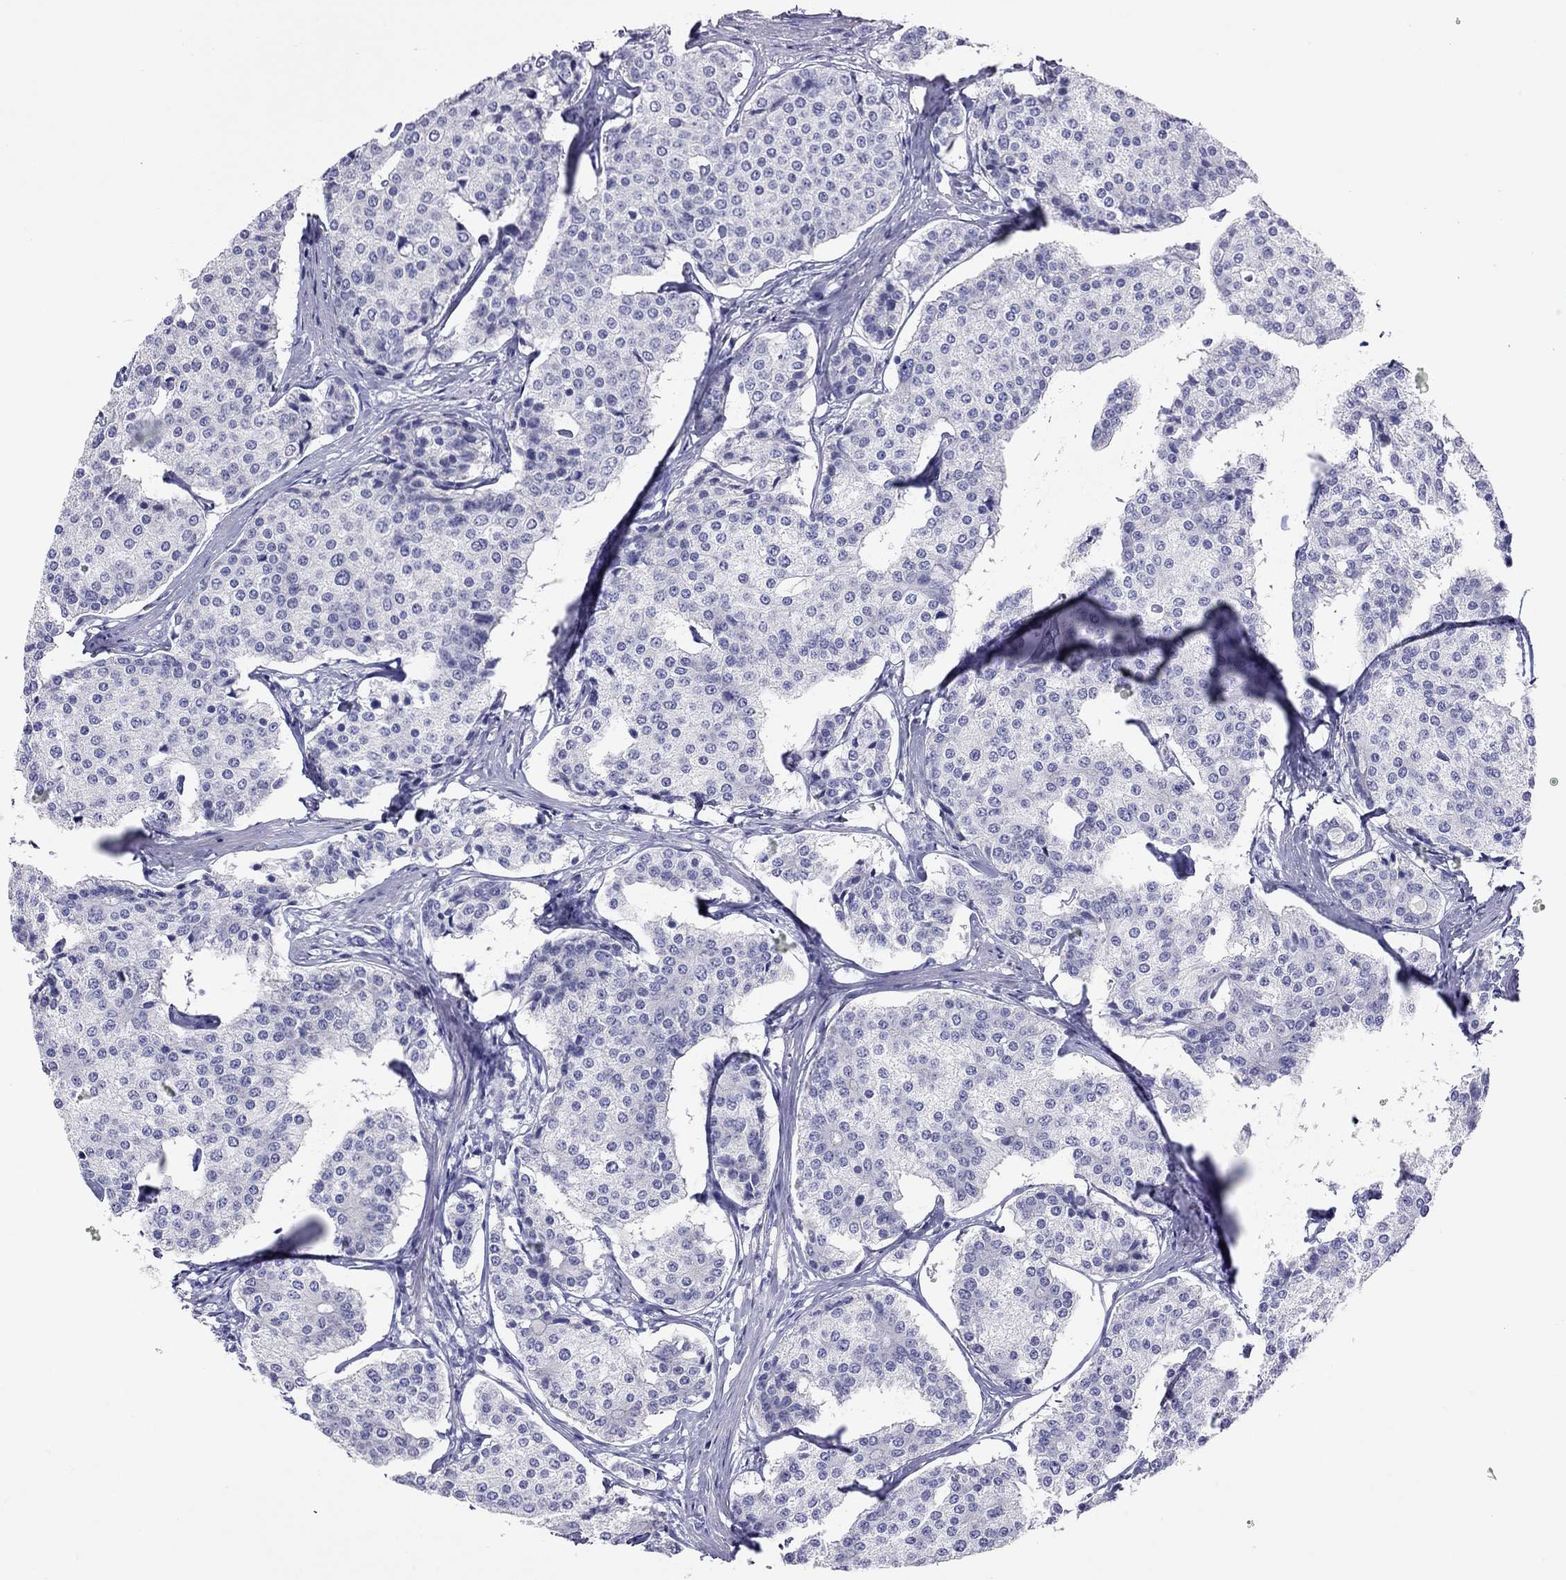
{"staining": {"intensity": "negative", "quantity": "none", "location": "none"}, "tissue": "carcinoid", "cell_type": "Tumor cells", "image_type": "cancer", "snomed": [{"axis": "morphology", "description": "Carcinoid, malignant, NOS"}, {"axis": "topography", "description": "Small intestine"}], "caption": "A histopathology image of carcinoid stained for a protein shows no brown staining in tumor cells.", "gene": "CAPNS2", "patient": {"sex": "female", "age": 65}}